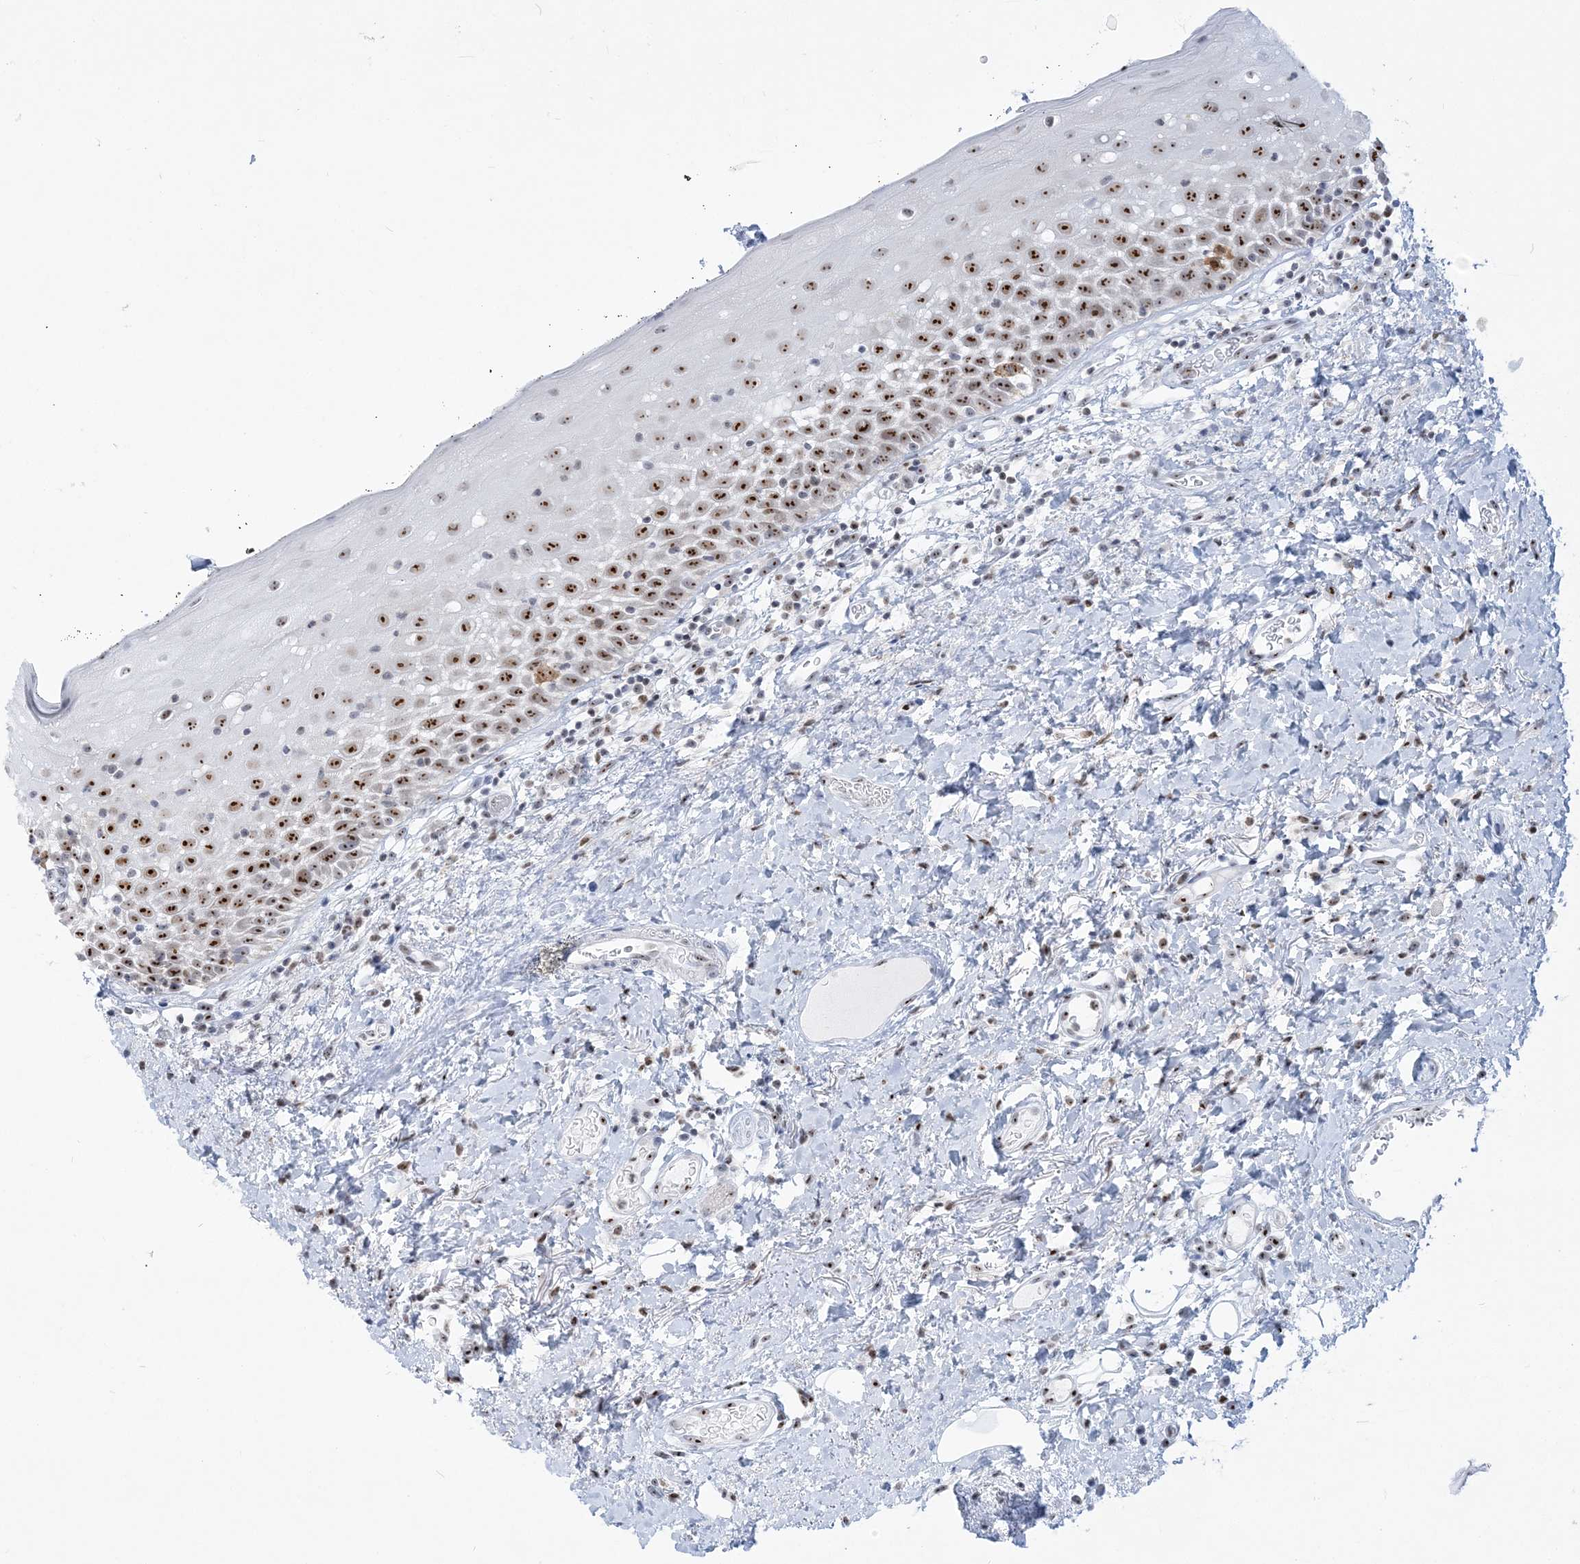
{"staining": {"intensity": "strong", "quantity": ">75%", "location": "nuclear"}, "tissue": "oral mucosa", "cell_type": "Squamous epithelial cells", "image_type": "normal", "snomed": [{"axis": "morphology", "description": "Normal tissue, NOS"}, {"axis": "topography", "description": "Oral tissue"}], "caption": "Immunohistochemistry (IHC) (DAB (3,3'-diaminobenzidine)) staining of unremarkable oral mucosa shows strong nuclear protein positivity in about >75% of squamous epithelial cells.", "gene": "DDX21", "patient": {"sex": "male", "age": 74}}